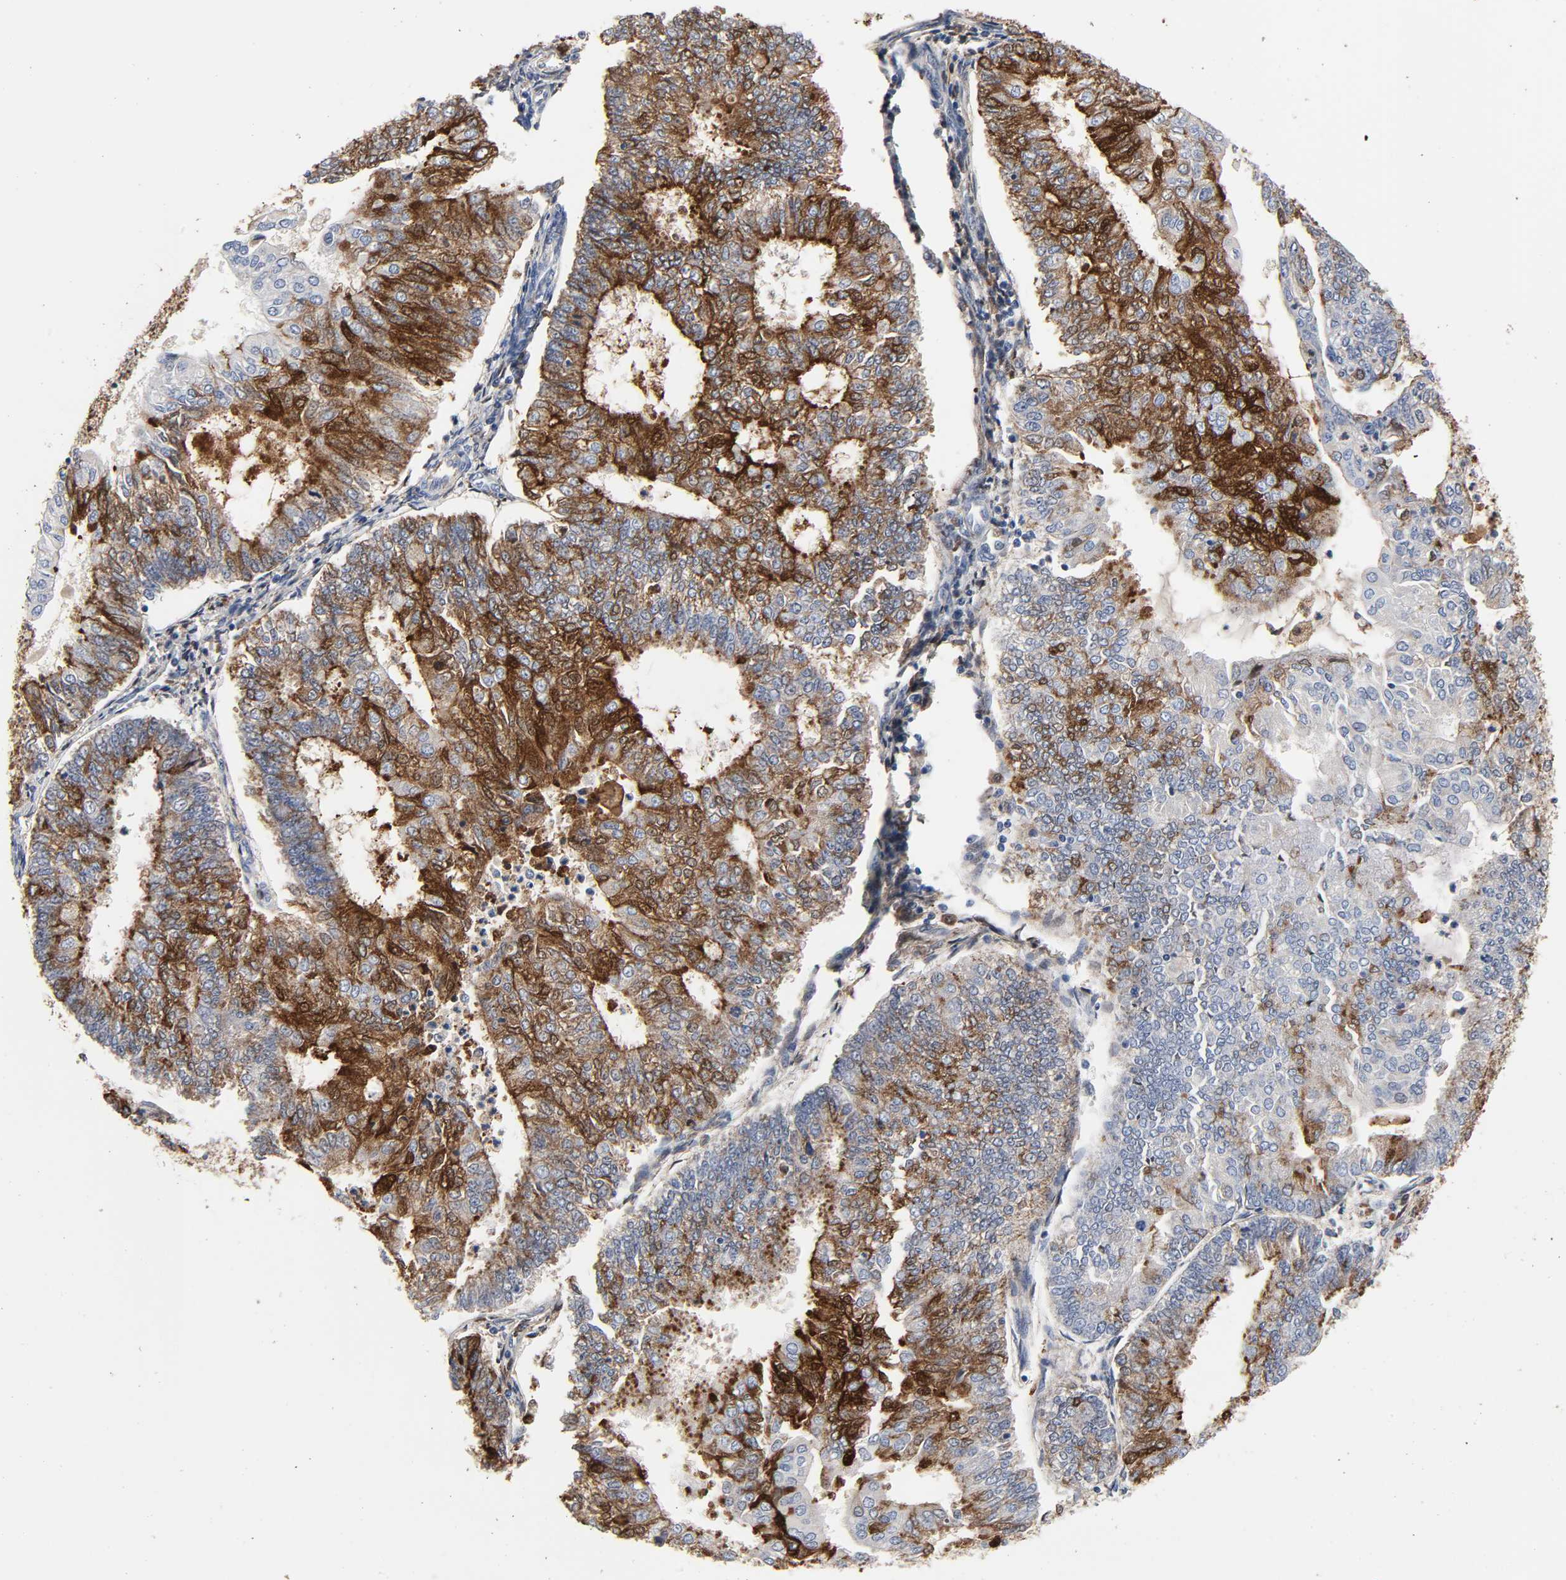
{"staining": {"intensity": "strong", "quantity": "25%-75%", "location": "cytoplasmic/membranous"}, "tissue": "endometrial cancer", "cell_type": "Tumor cells", "image_type": "cancer", "snomed": [{"axis": "morphology", "description": "Adenocarcinoma, NOS"}, {"axis": "topography", "description": "Endometrium"}], "caption": "Approximately 25%-75% of tumor cells in human adenocarcinoma (endometrial) exhibit strong cytoplasmic/membranous protein positivity as visualized by brown immunohistochemical staining.", "gene": "FBLN1", "patient": {"sex": "female", "age": 59}}